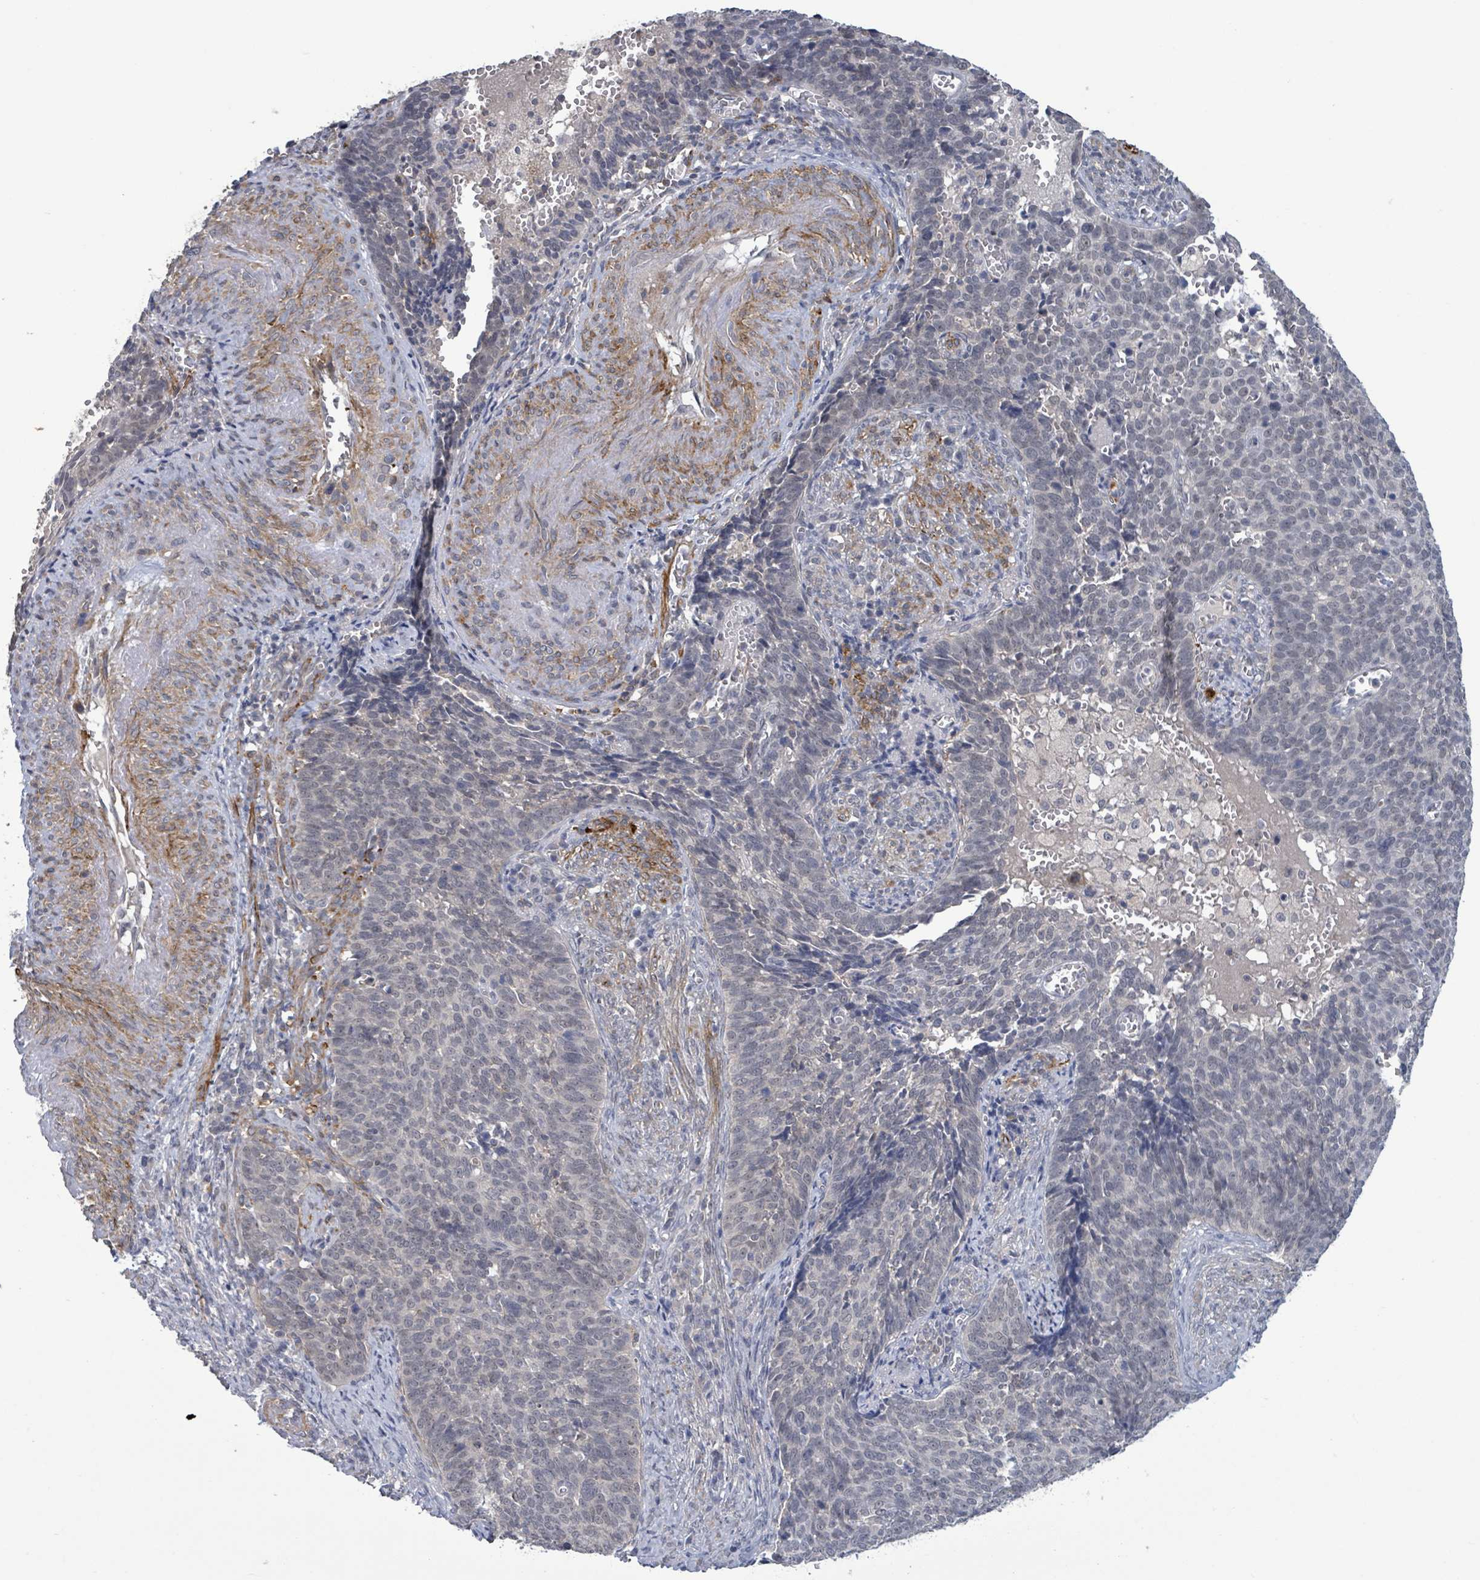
{"staining": {"intensity": "negative", "quantity": "none", "location": "none"}, "tissue": "cervical cancer", "cell_type": "Tumor cells", "image_type": "cancer", "snomed": [{"axis": "morphology", "description": "Normal tissue, NOS"}, {"axis": "morphology", "description": "Squamous cell carcinoma, NOS"}, {"axis": "topography", "description": "Cervix"}], "caption": "Immunohistochemical staining of cervical cancer (squamous cell carcinoma) exhibits no significant staining in tumor cells.", "gene": "AMMECR1", "patient": {"sex": "female", "age": 39}}